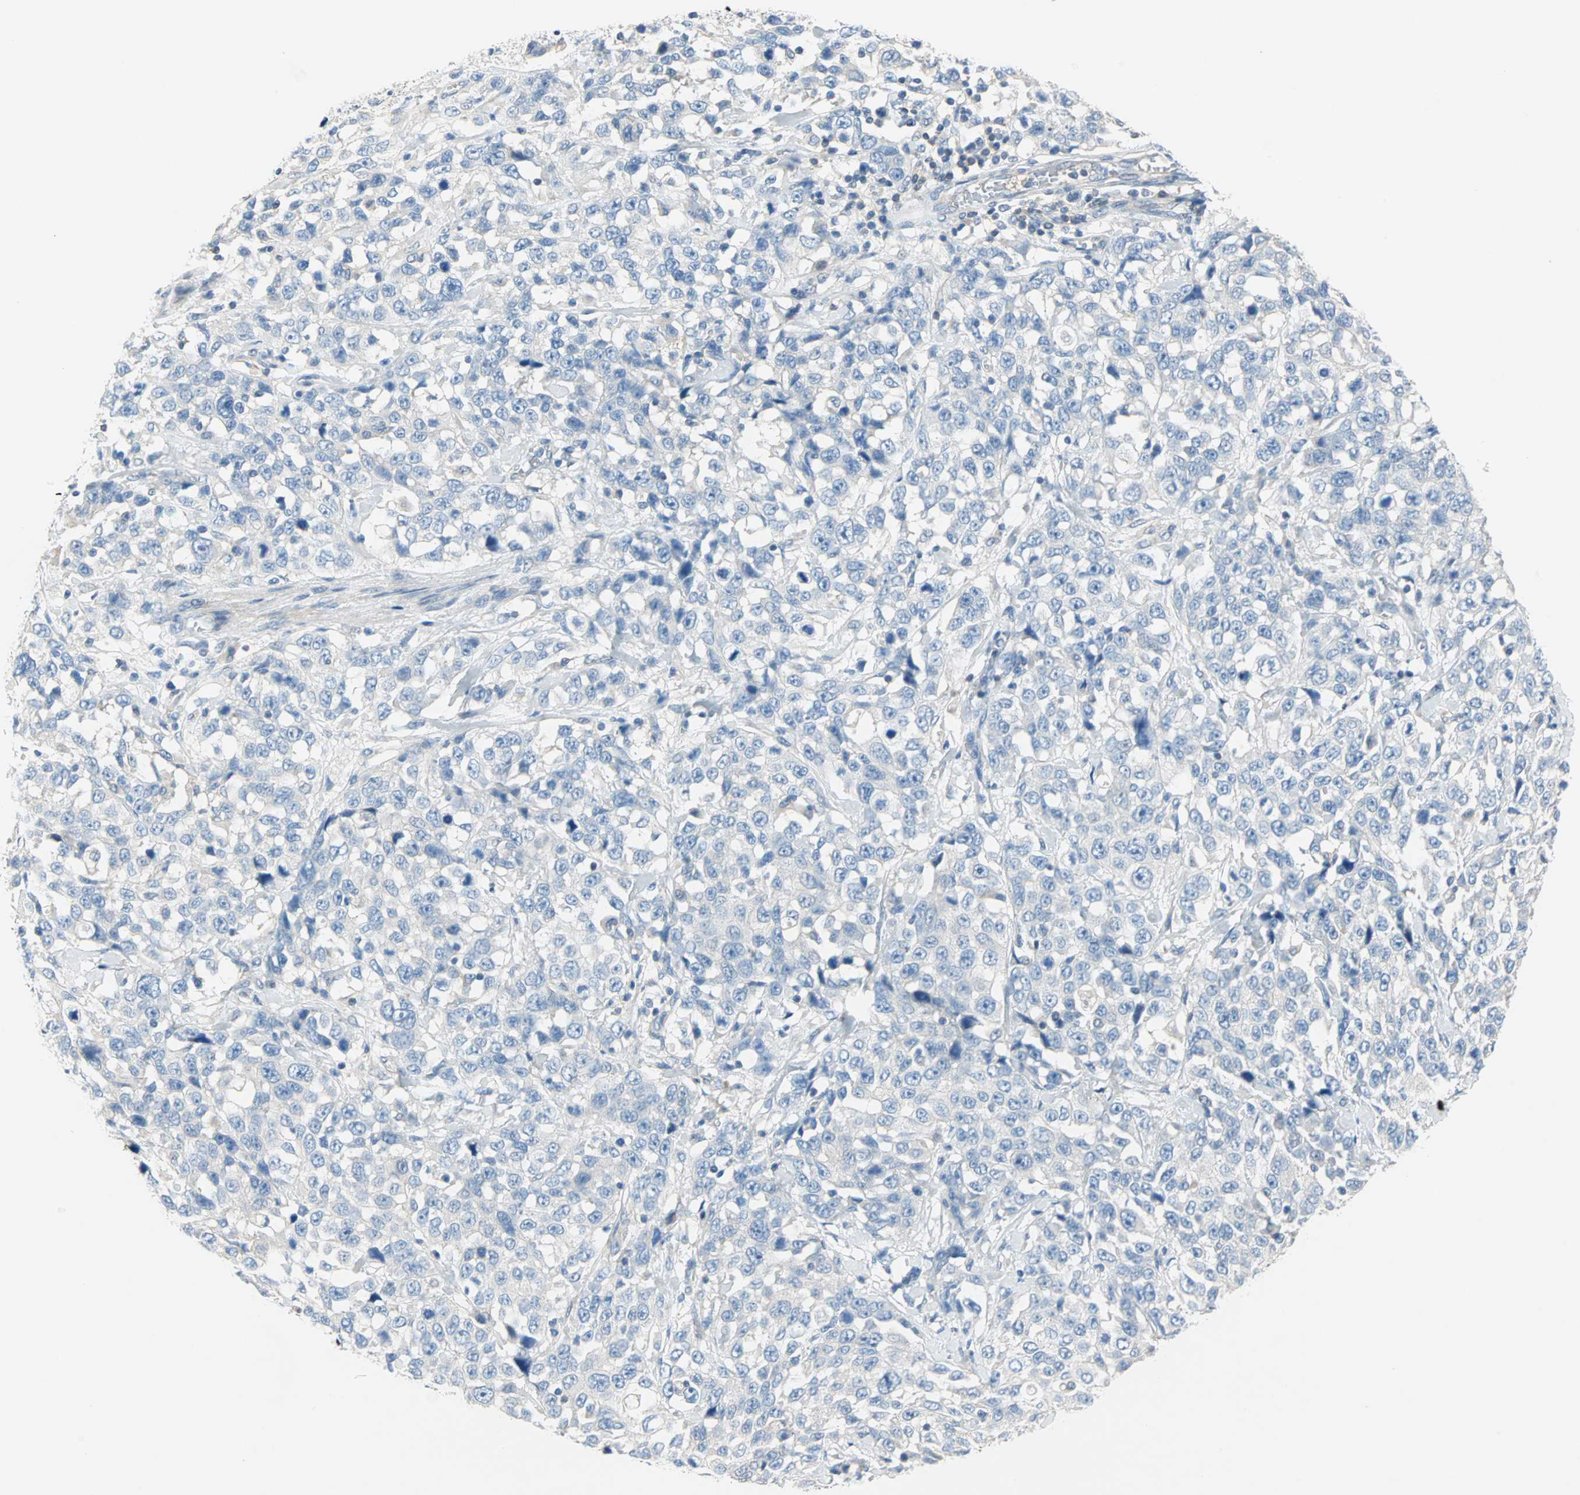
{"staining": {"intensity": "negative", "quantity": "none", "location": "none"}, "tissue": "stomach cancer", "cell_type": "Tumor cells", "image_type": "cancer", "snomed": [{"axis": "morphology", "description": "Normal tissue, NOS"}, {"axis": "morphology", "description": "Adenocarcinoma, NOS"}, {"axis": "topography", "description": "Stomach"}], "caption": "Immunohistochemistry photomicrograph of stomach adenocarcinoma stained for a protein (brown), which demonstrates no expression in tumor cells.", "gene": "MPI", "patient": {"sex": "male", "age": 48}}